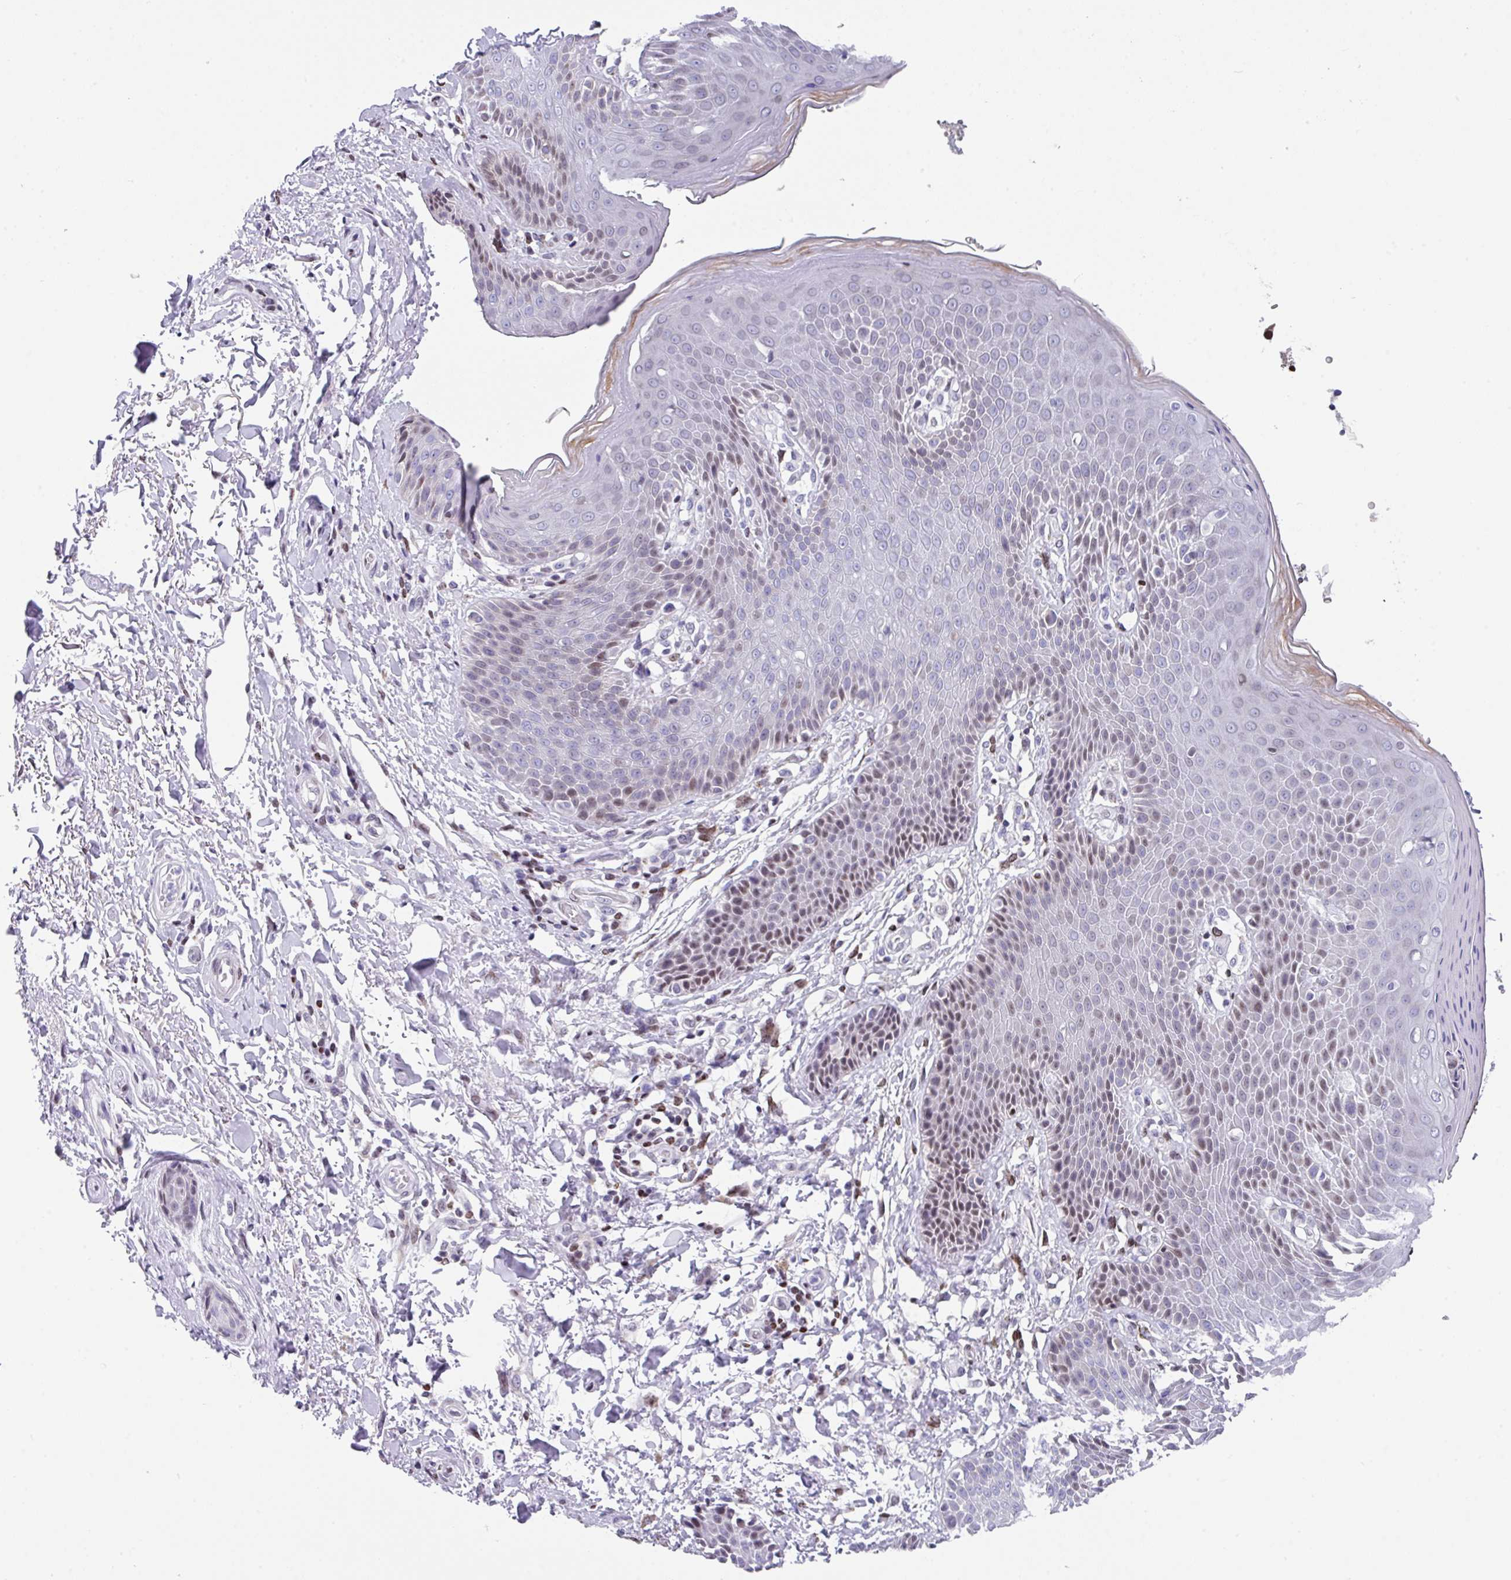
{"staining": {"intensity": "moderate", "quantity": "<25%", "location": "nuclear"}, "tissue": "skin", "cell_type": "Epidermal cells", "image_type": "normal", "snomed": [{"axis": "morphology", "description": "Normal tissue, NOS"}, {"axis": "topography", "description": "Peripheral nerve tissue"}], "caption": "IHC histopathology image of normal skin stained for a protein (brown), which exhibits low levels of moderate nuclear positivity in approximately <25% of epidermal cells.", "gene": "TCF3", "patient": {"sex": "male", "age": 51}}